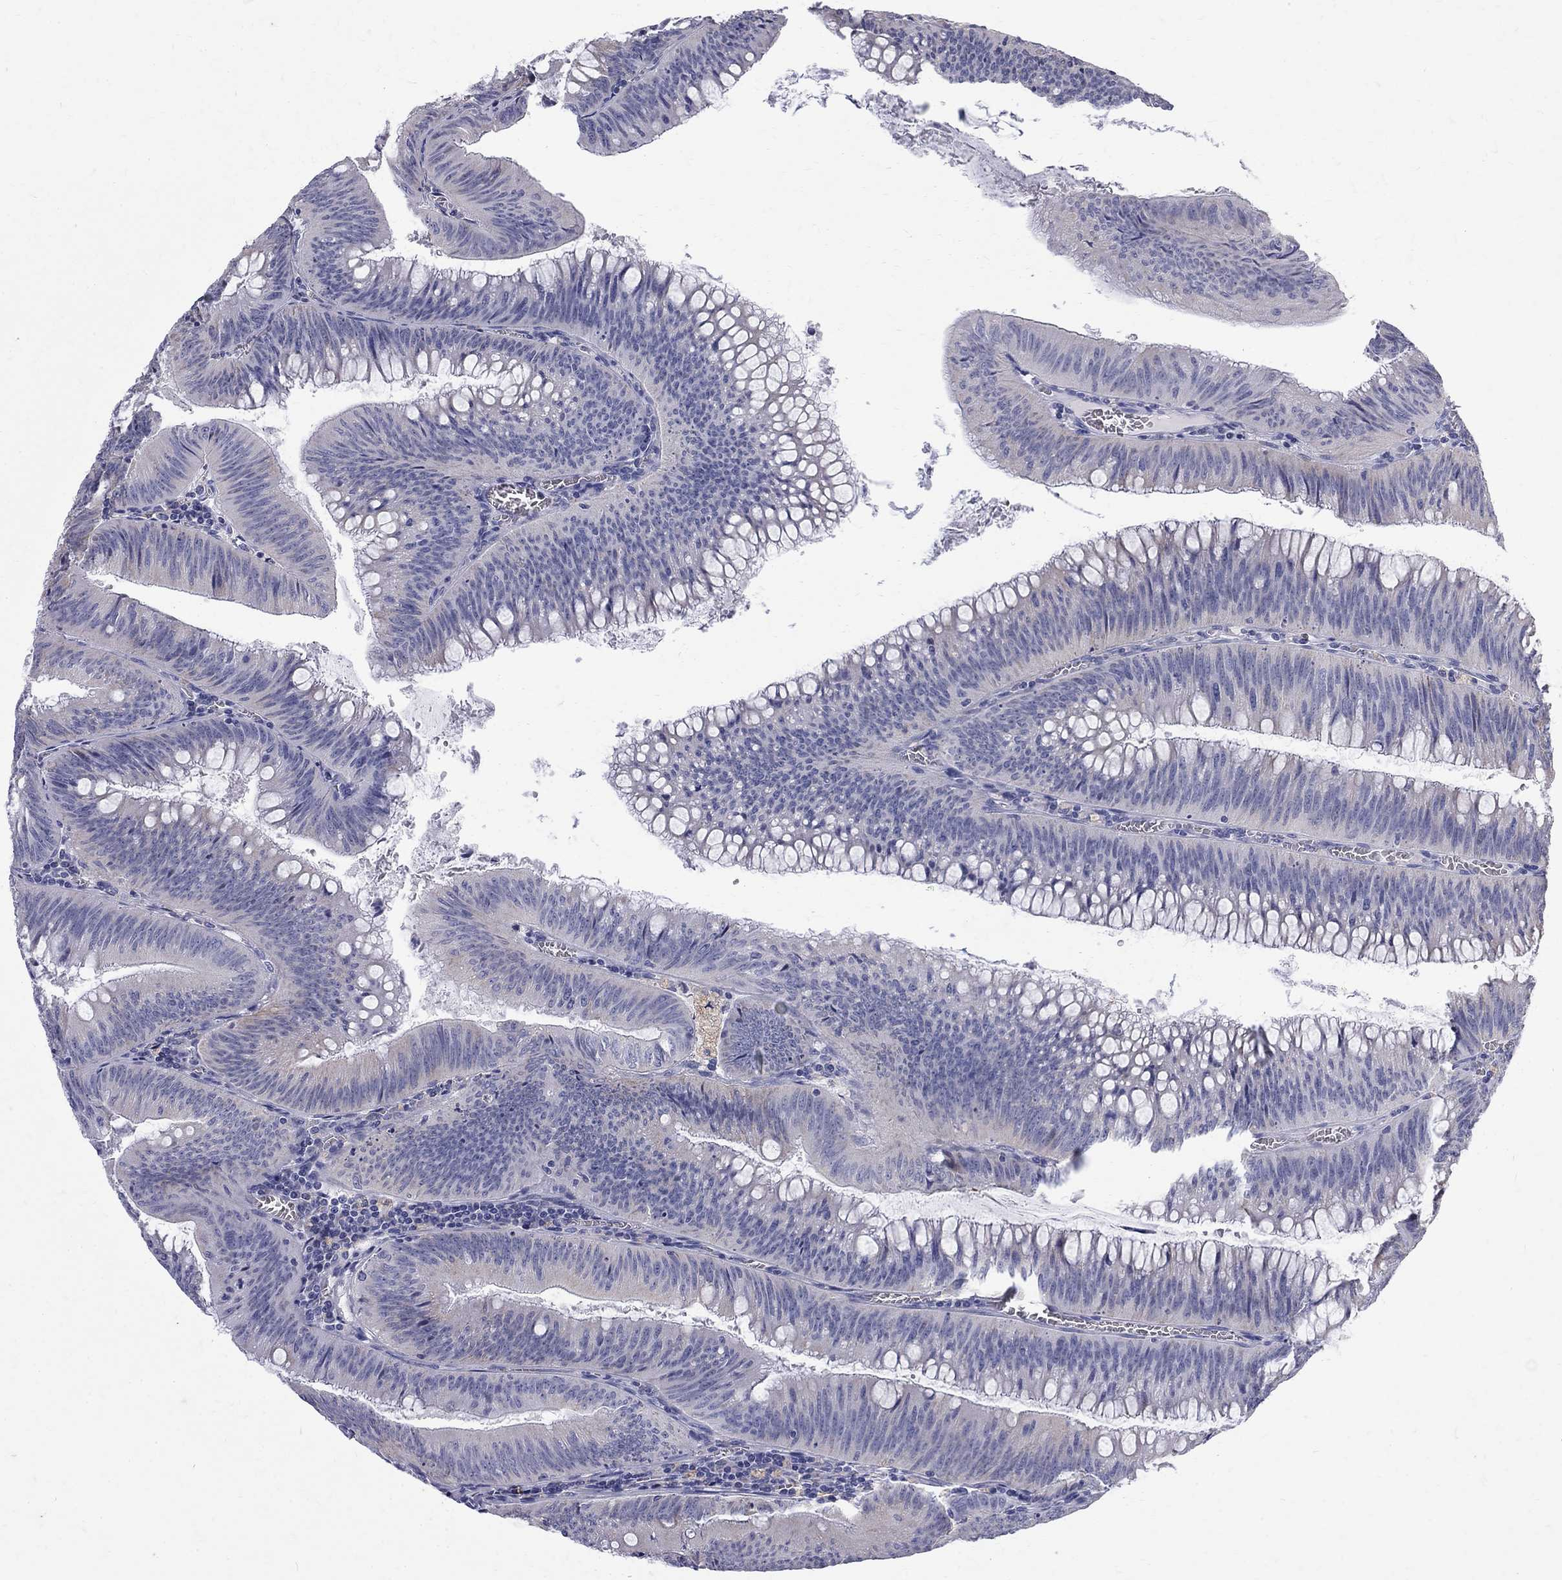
{"staining": {"intensity": "negative", "quantity": "none", "location": "none"}, "tissue": "colorectal cancer", "cell_type": "Tumor cells", "image_type": "cancer", "snomed": [{"axis": "morphology", "description": "Adenocarcinoma, NOS"}, {"axis": "topography", "description": "Rectum"}], "caption": "An immunohistochemistry image of adenocarcinoma (colorectal) is shown. There is no staining in tumor cells of adenocarcinoma (colorectal). (Stains: DAB (3,3'-diaminobenzidine) IHC with hematoxylin counter stain, Microscopy: brightfield microscopy at high magnification).", "gene": "AGER", "patient": {"sex": "female", "age": 72}}